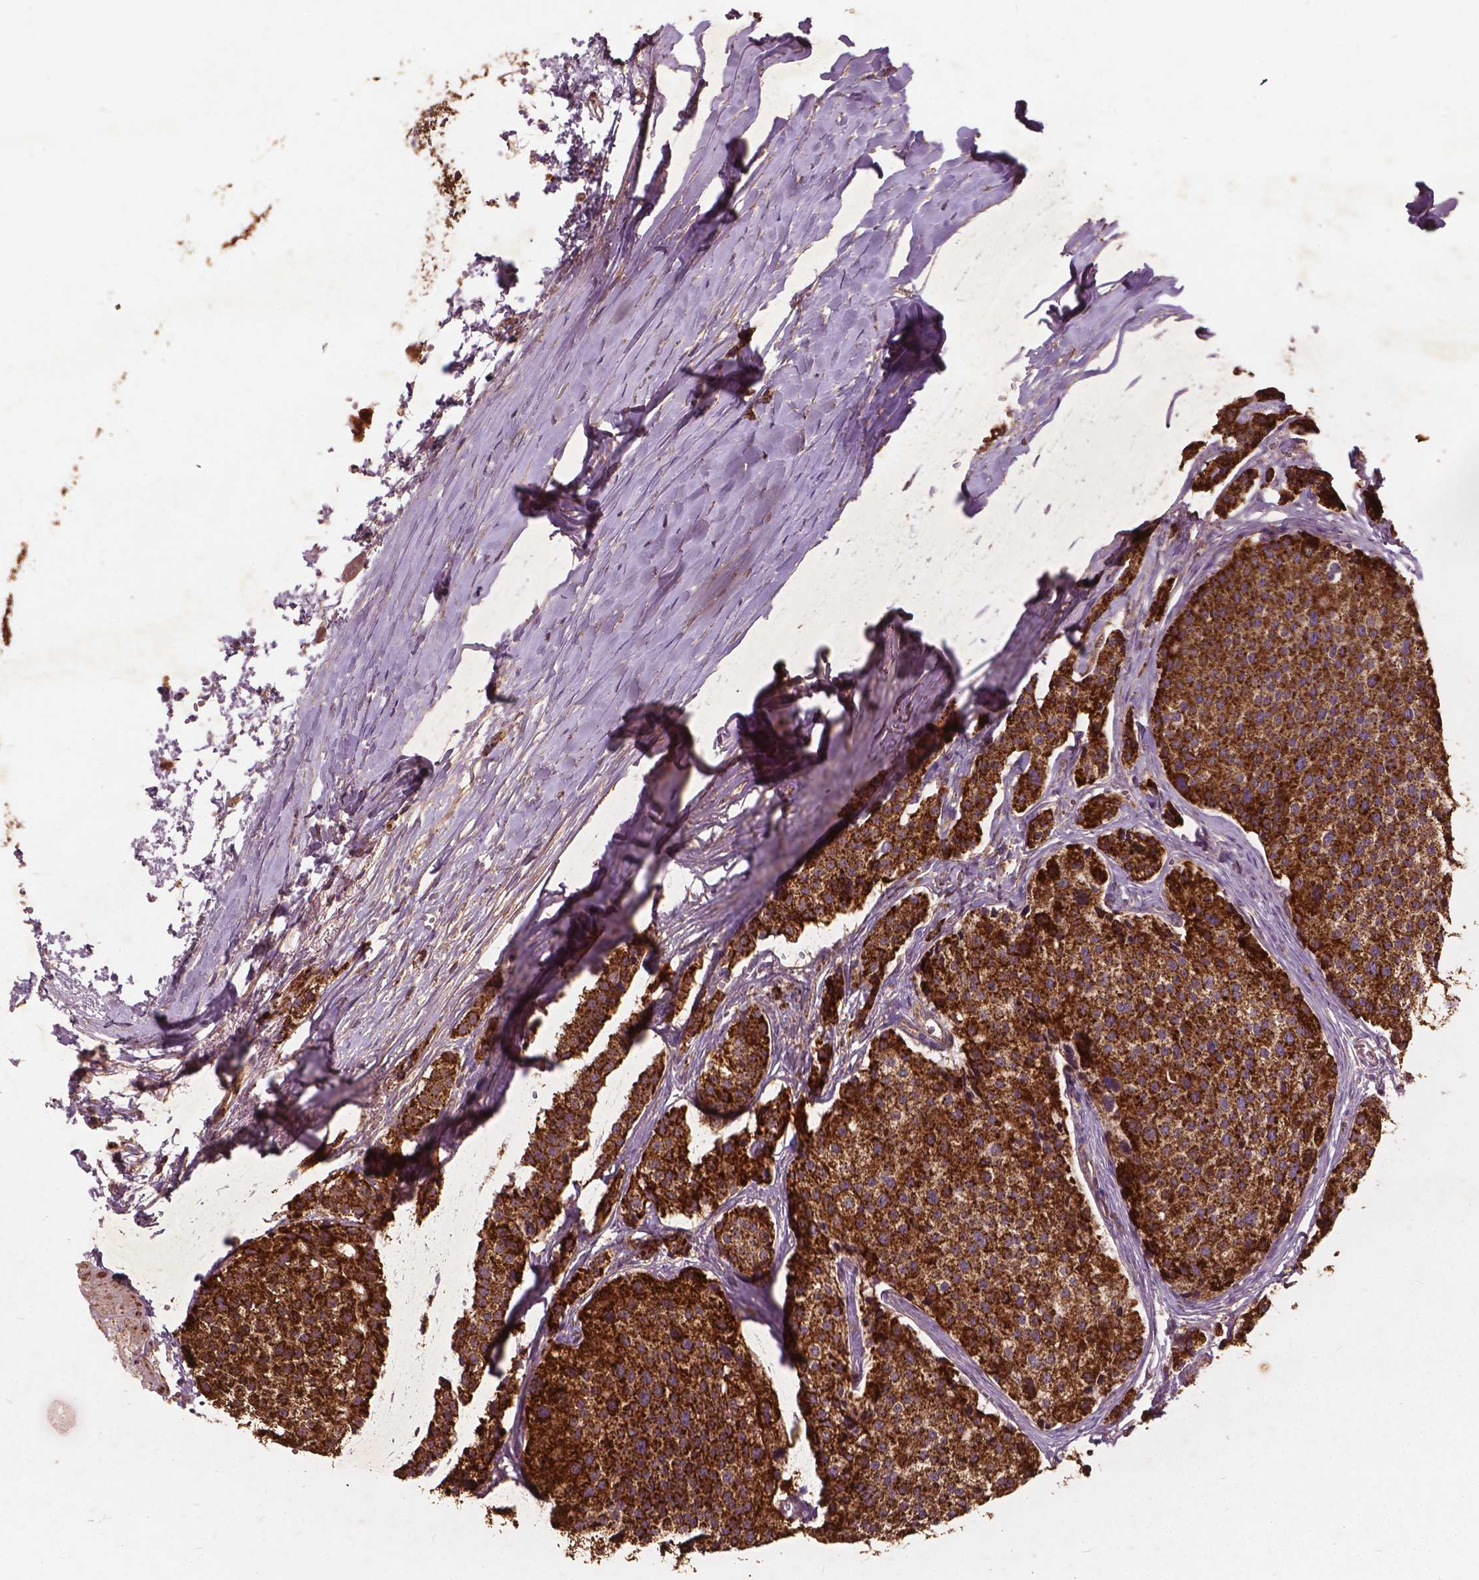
{"staining": {"intensity": "strong", "quantity": ">75%", "location": "cytoplasmic/membranous"}, "tissue": "carcinoid", "cell_type": "Tumor cells", "image_type": "cancer", "snomed": [{"axis": "morphology", "description": "Carcinoid, malignant, NOS"}, {"axis": "topography", "description": "Small intestine"}], "caption": "Carcinoid (malignant) was stained to show a protein in brown. There is high levels of strong cytoplasmic/membranous staining in approximately >75% of tumor cells.", "gene": "UBXN2A", "patient": {"sex": "female", "age": 65}}